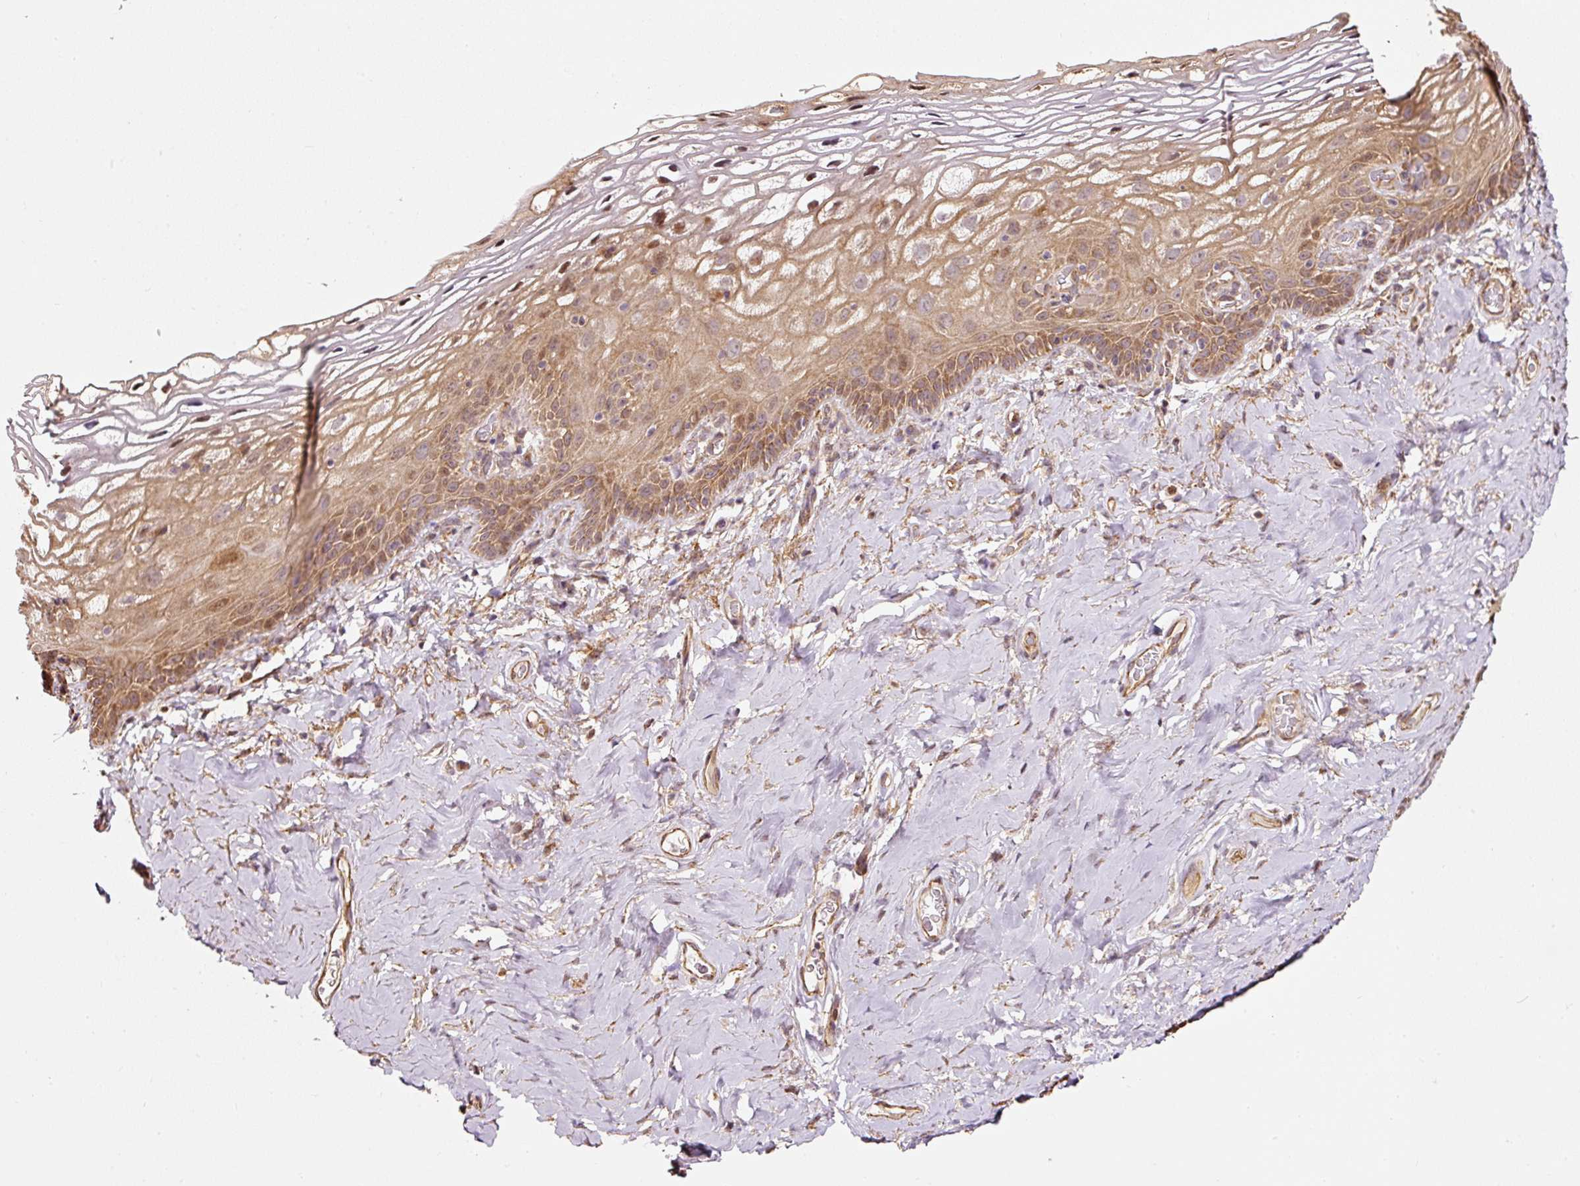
{"staining": {"intensity": "moderate", "quantity": "25%-75%", "location": "cytoplasmic/membranous"}, "tissue": "vagina", "cell_type": "Squamous epithelial cells", "image_type": "normal", "snomed": [{"axis": "morphology", "description": "Normal tissue, NOS"}, {"axis": "morphology", "description": "Adenocarcinoma, NOS"}, {"axis": "topography", "description": "Rectum"}, {"axis": "topography", "description": "Vagina"}, {"axis": "topography", "description": "Peripheral nerve tissue"}], "caption": "Immunohistochemistry (IHC) staining of benign vagina, which exhibits medium levels of moderate cytoplasmic/membranous positivity in about 25%-75% of squamous epithelial cells indicating moderate cytoplasmic/membranous protein positivity. The staining was performed using DAB (3,3'-diaminobenzidine) (brown) for protein detection and nuclei were counterstained in hematoxylin (blue).", "gene": "ETF1", "patient": {"sex": "female", "age": 71}}